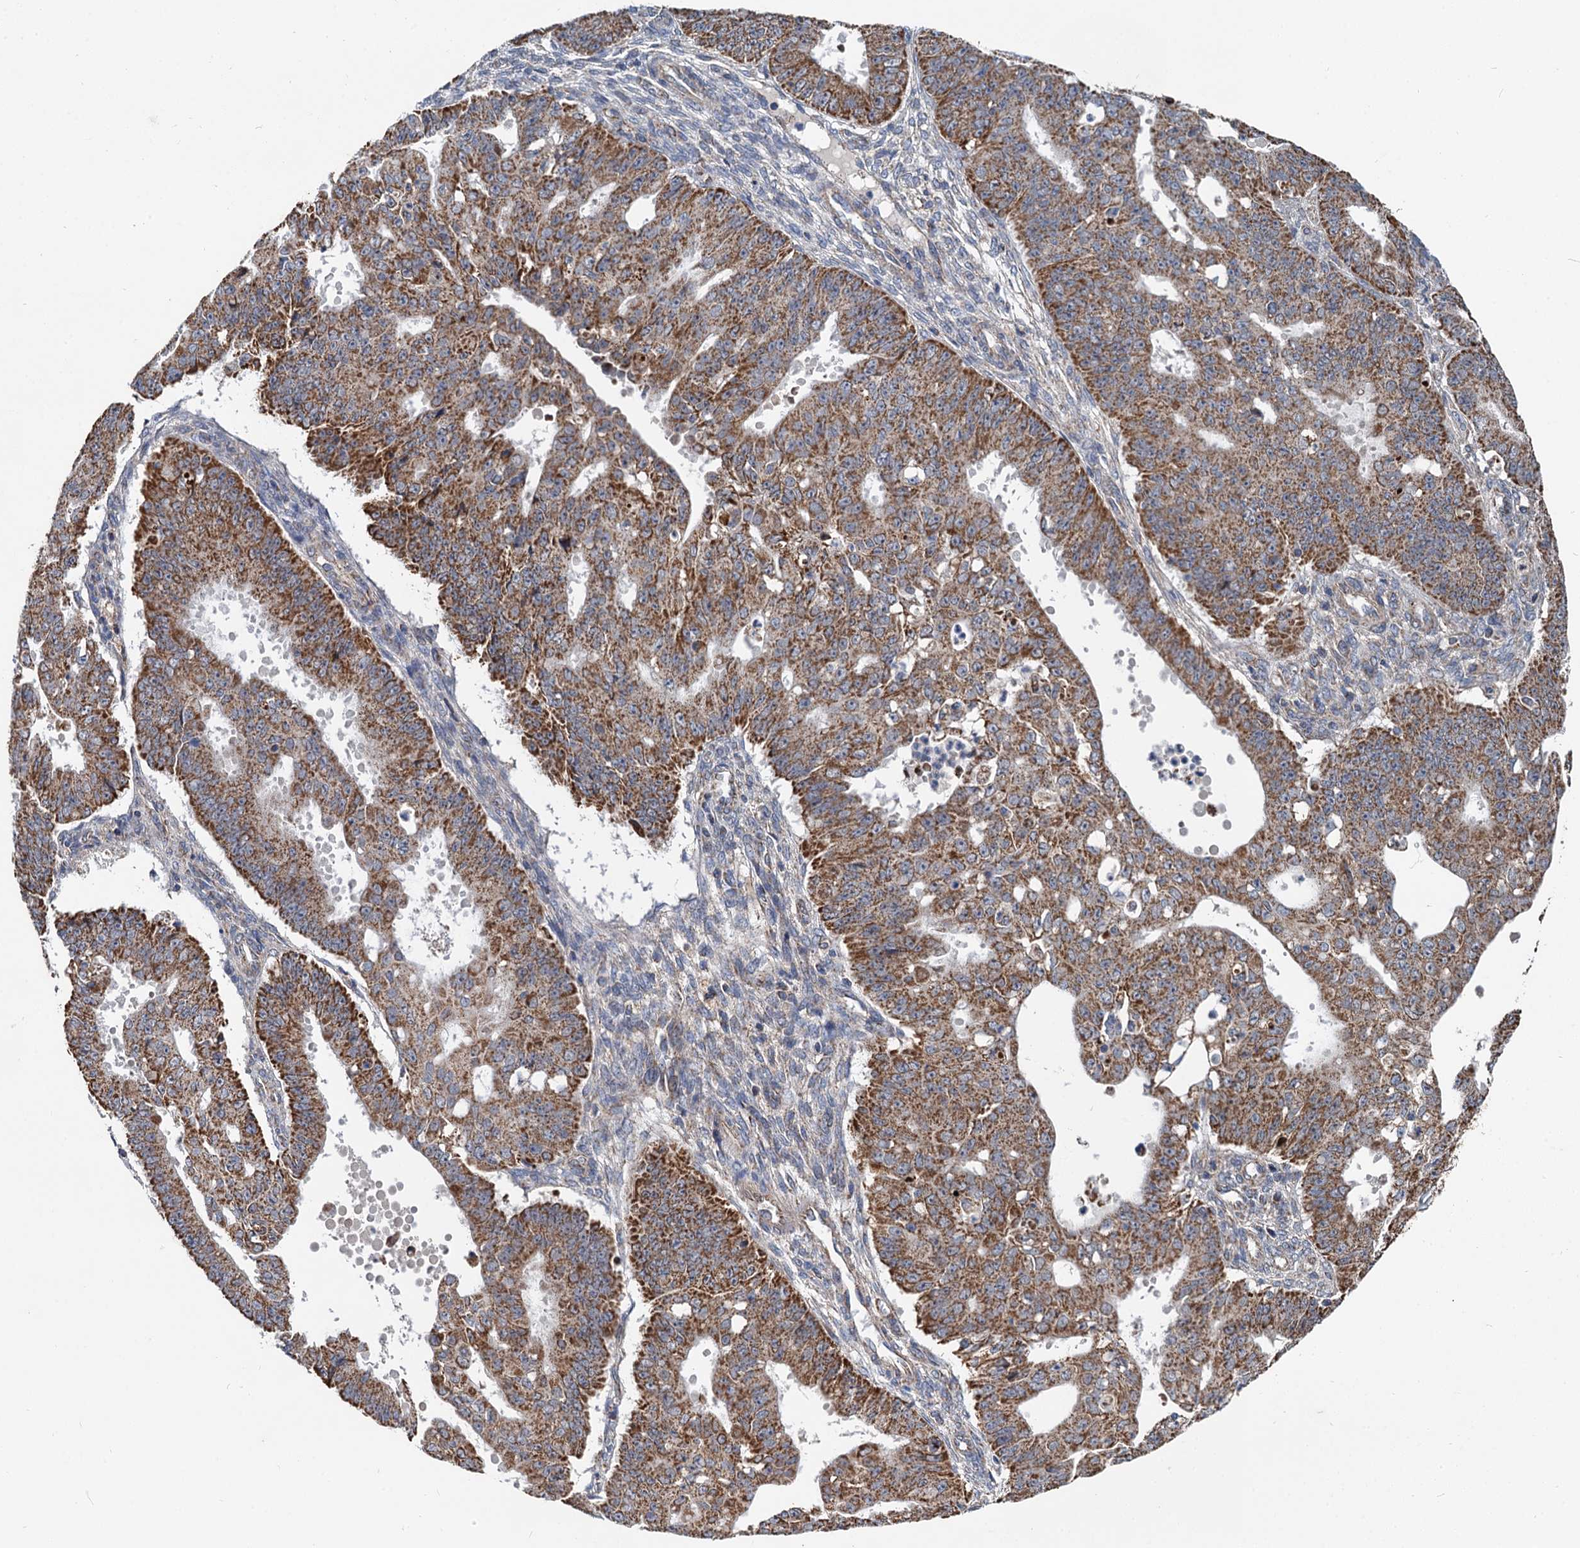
{"staining": {"intensity": "strong", "quantity": ">75%", "location": "cytoplasmic/membranous"}, "tissue": "ovarian cancer", "cell_type": "Tumor cells", "image_type": "cancer", "snomed": [{"axis": "morphology", "description": "Carcinoma, endometroid"}, {"axis": "topography", "description": "Appendix"}, {"axis": "topography", "description": "Ovary"}], "caption": "Ovarian cancer (endometroid carcinoma) was stained to show a protein in brown. There is high levels of strong cytoplasmic/membranous expression in approximately >75% of tumor cells.", "gene": "SPRYD3", "patient": {"sex": "female", "age": 42}}